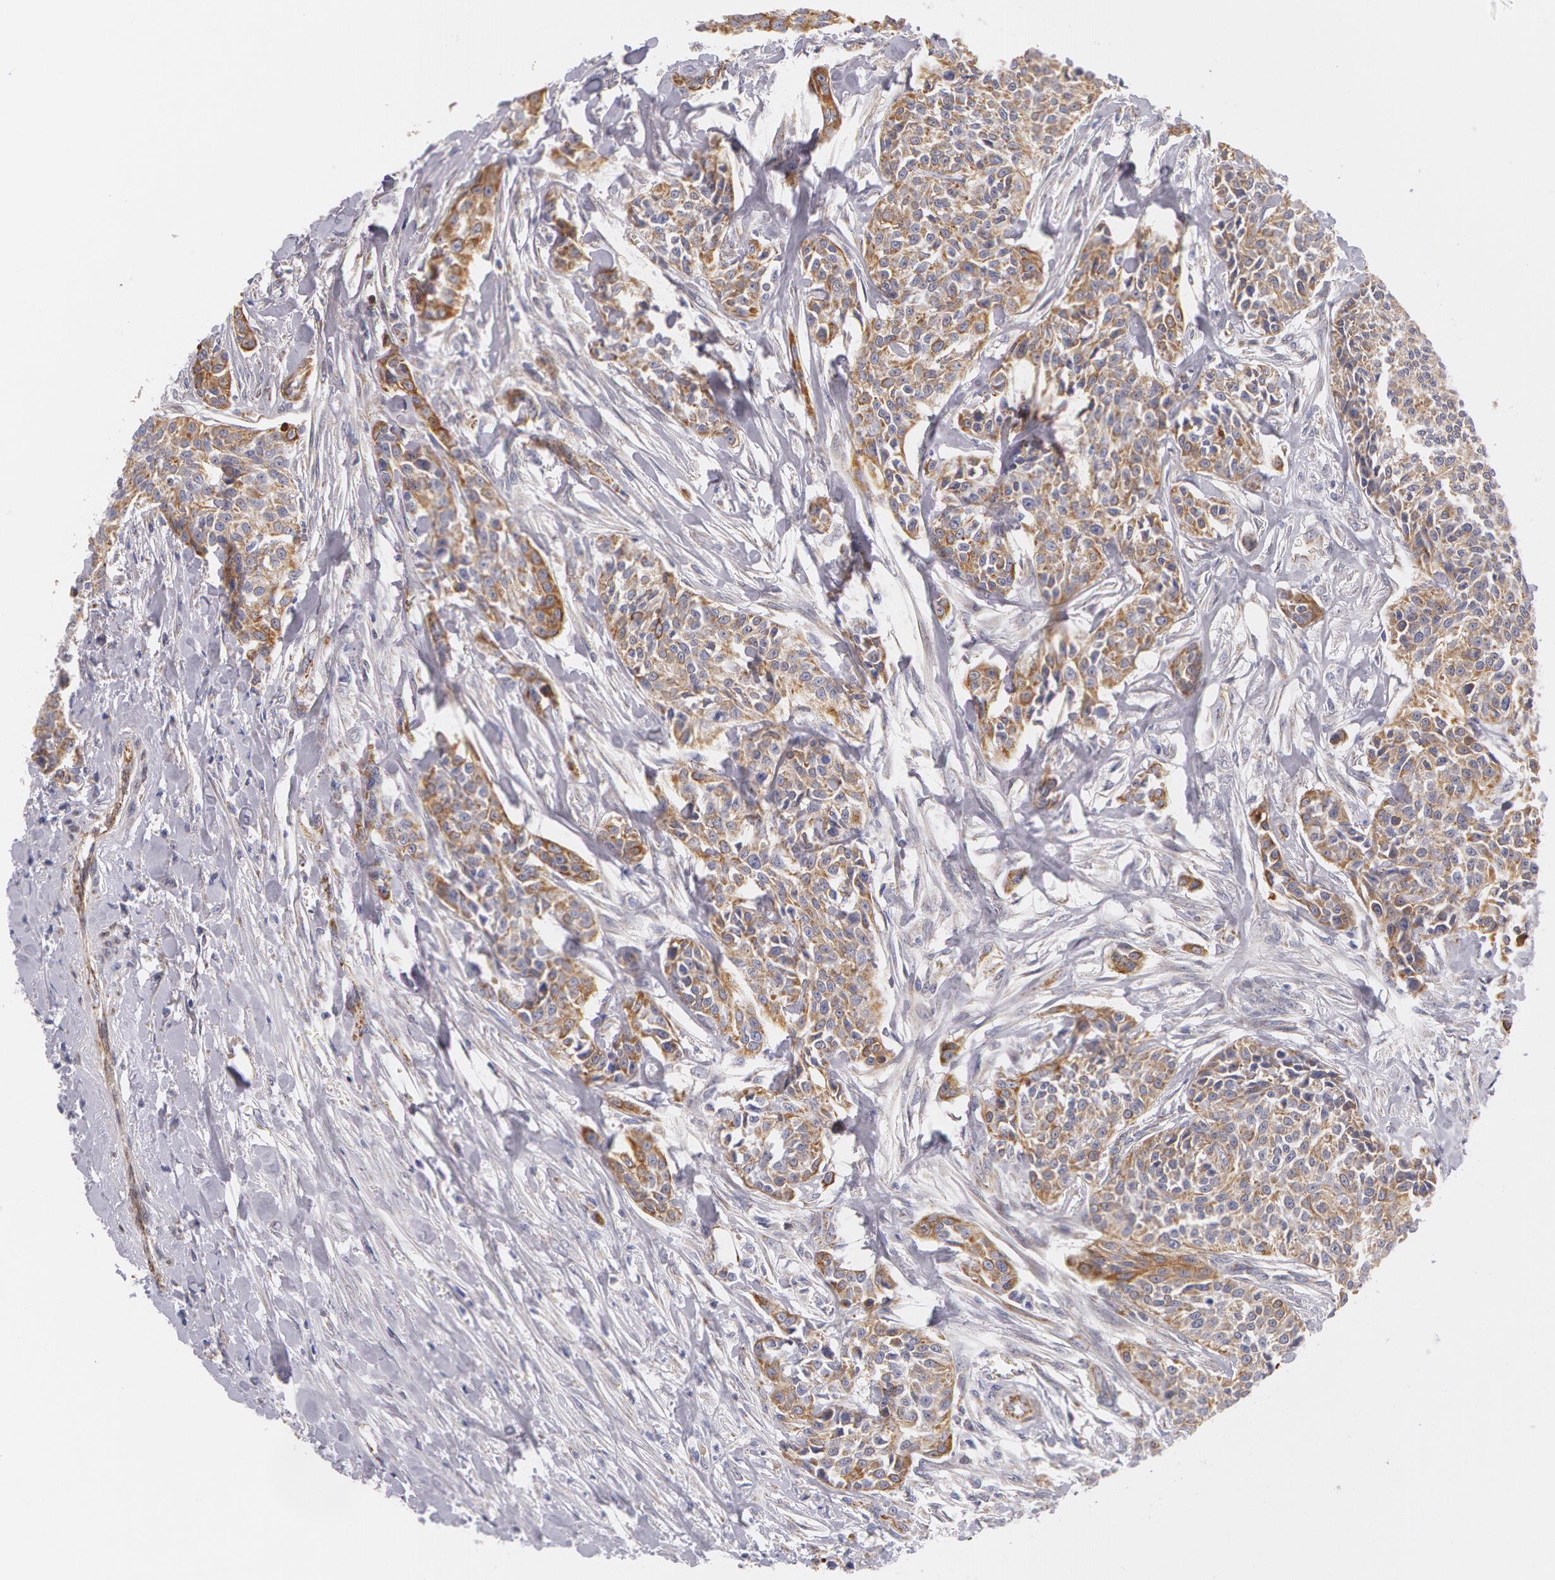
{"staining": {"intensity": "moderate", "quantity": ">75%", "location": "cytoplasmic/membranous"}, "tissue": "urothelial cancer", "cell_type": "Tumor cells", "image_type": "cancer", "snomed": [{"axis": "morphology", "description": "Urothelial carcinoma, High grade"}, {"axis": "topography", "description": "Urinary bladder"}], "caption": "Immunohistochemistry (DAB) staining of human urothelial carcinoma (high-grade) displays moderate cytoplasmic/membranous protein expression in approximately >75% of tumor cells. Nuclei are stained in blue.", "gene": "KRT18", "patient": {"sex": "male", "age": 56}}